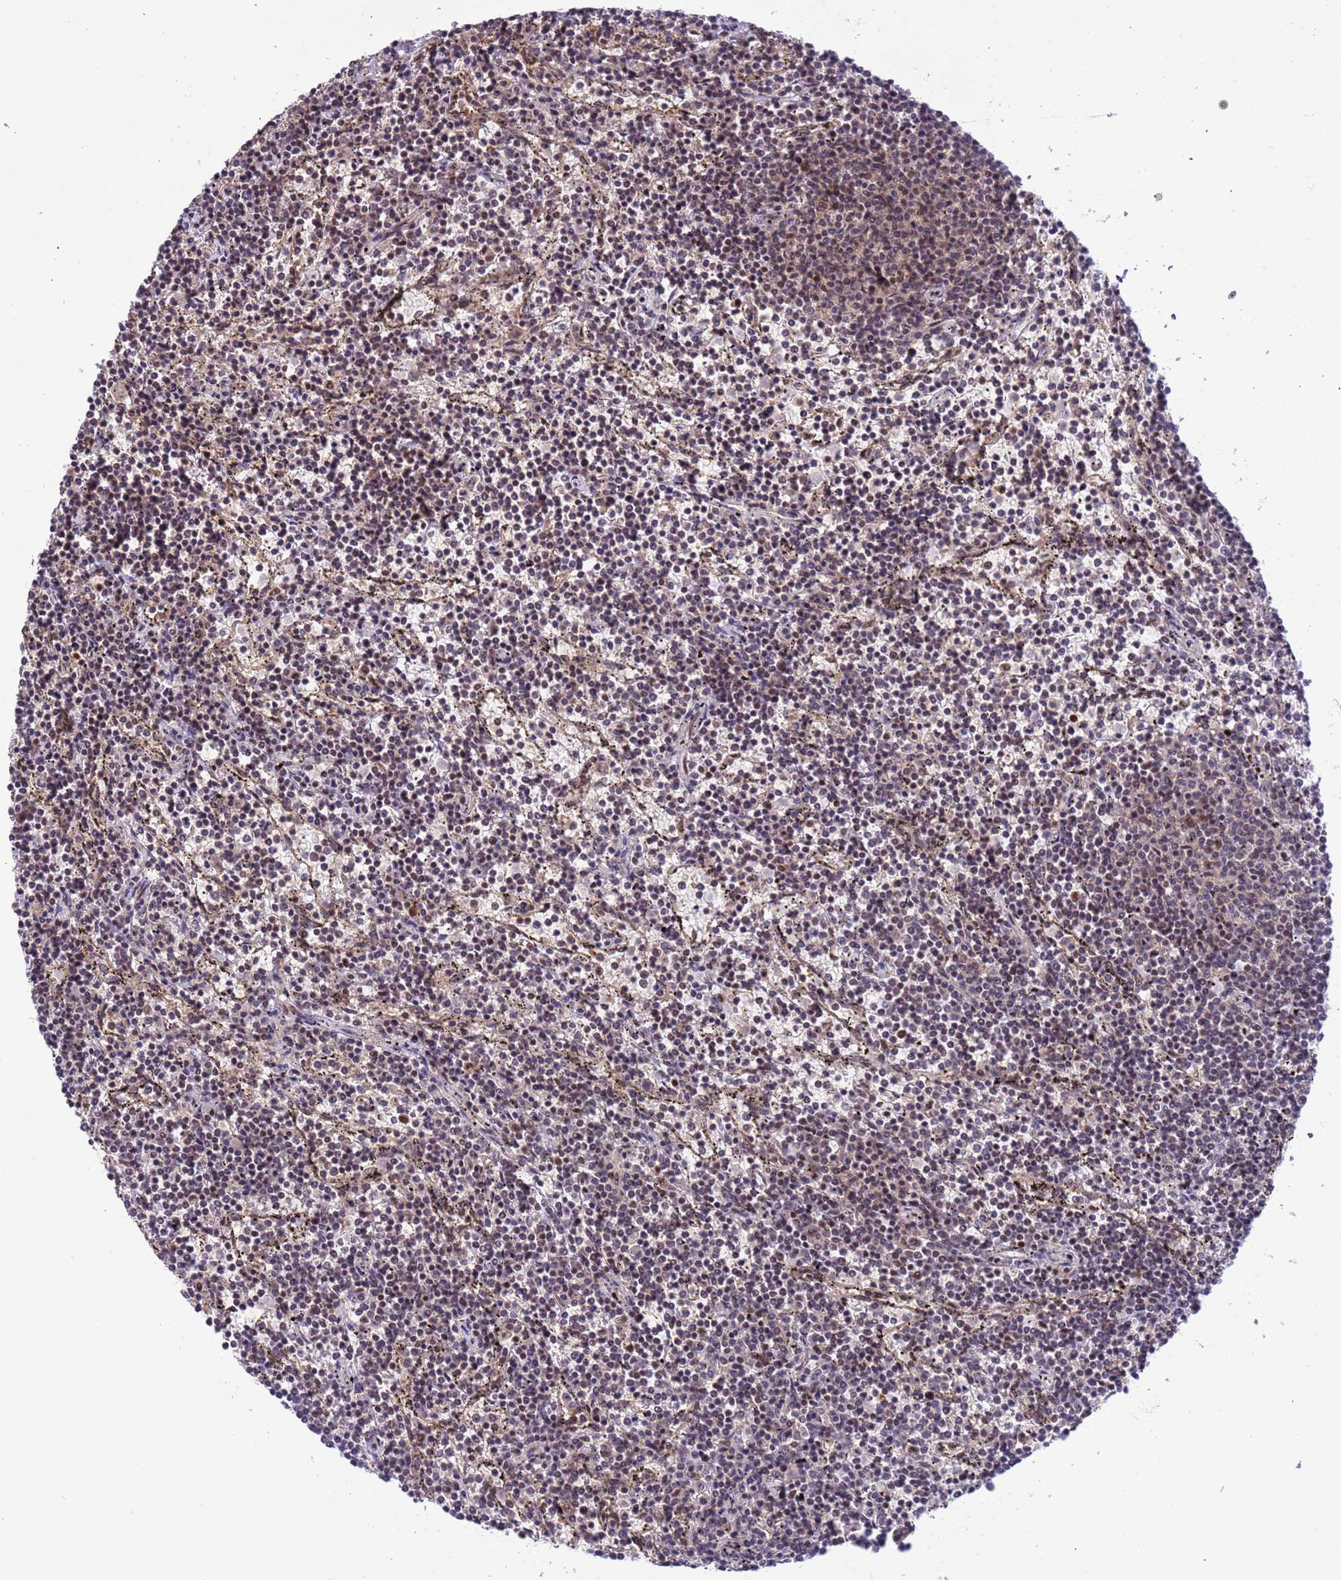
{"staining": {"intensity": "weak", "quantity": "25%-75%", "location": "nuclear"}, "tissue": "lymphoma", "cell_type": "Tumor cells", "image_type": "cancer", "snomed": [{"axis": "morphology", "description": "Malignant lymphoma, non-Hodgkin's type, Low grade"}, {"axis": "topography", "description": "Spleen"}], "caption": "Immunohistochemistry of human lymphoma reveals low levels of weak nuclear positivity in approximately 25%-75% of tumor cells.", "gene": "SRRT", "patient": {"sex": "female", "age": 50}}